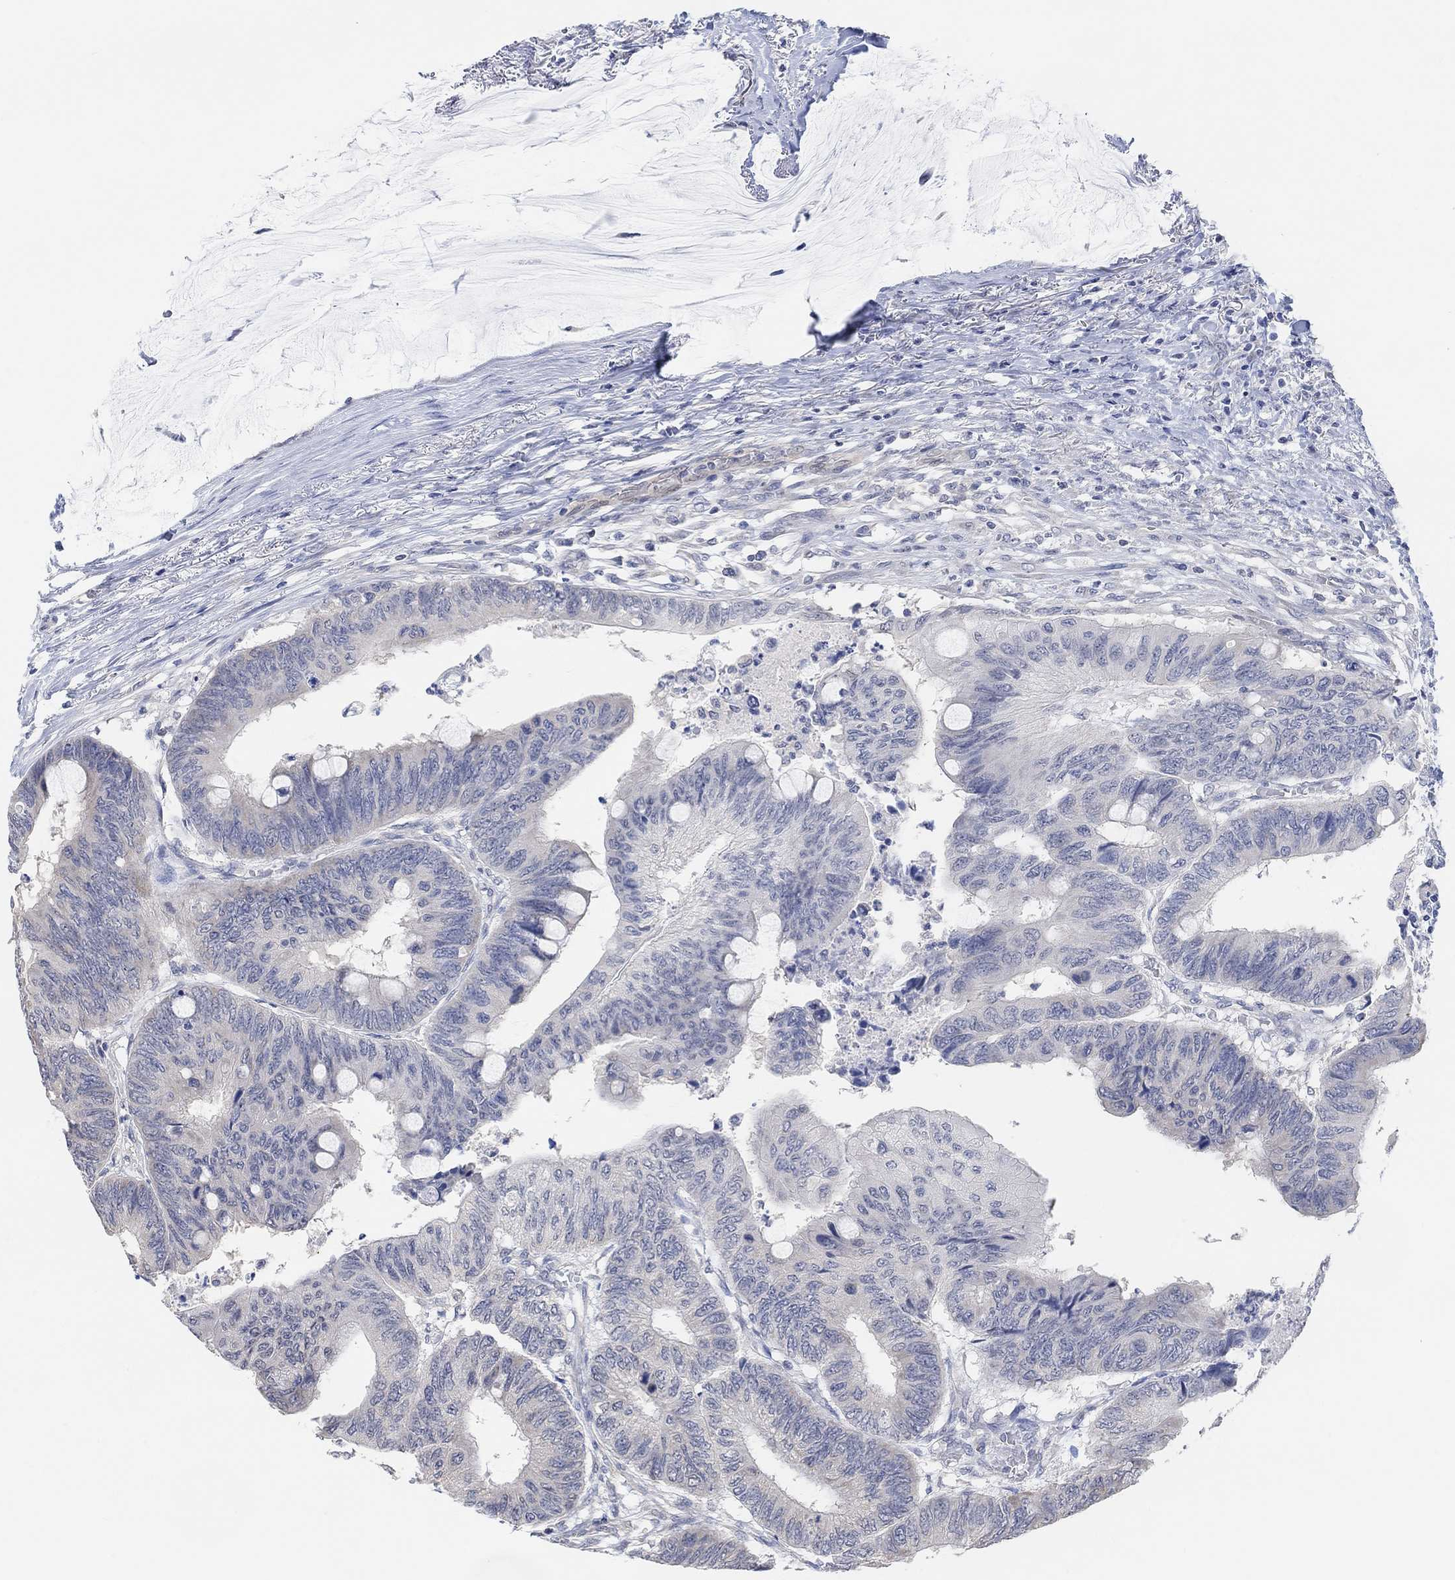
{"staining": {"intensity": "negative", "quantity": "none", "location": "none"}, "tissue": "colorectal cancer", "cell_type": "Tumor cells", "image_type": "cancer", "snomed": [{"axis": "morphology", "description": "Normal tissue, NOS"}, {"axis": "morphology", "description": "Adenocarcinoma, NOS"}, {"axis": "topography", "description": "Rectum"}, {"axis": "topography", "description": "Peripheral nerve tissue"}], "caption": "Adenocarcinoma (colorectal) stained for a protein using IHC shows no staining tumor cells.", "gene": "MUC1", "patient": {"sex": "male", "age": 92}}